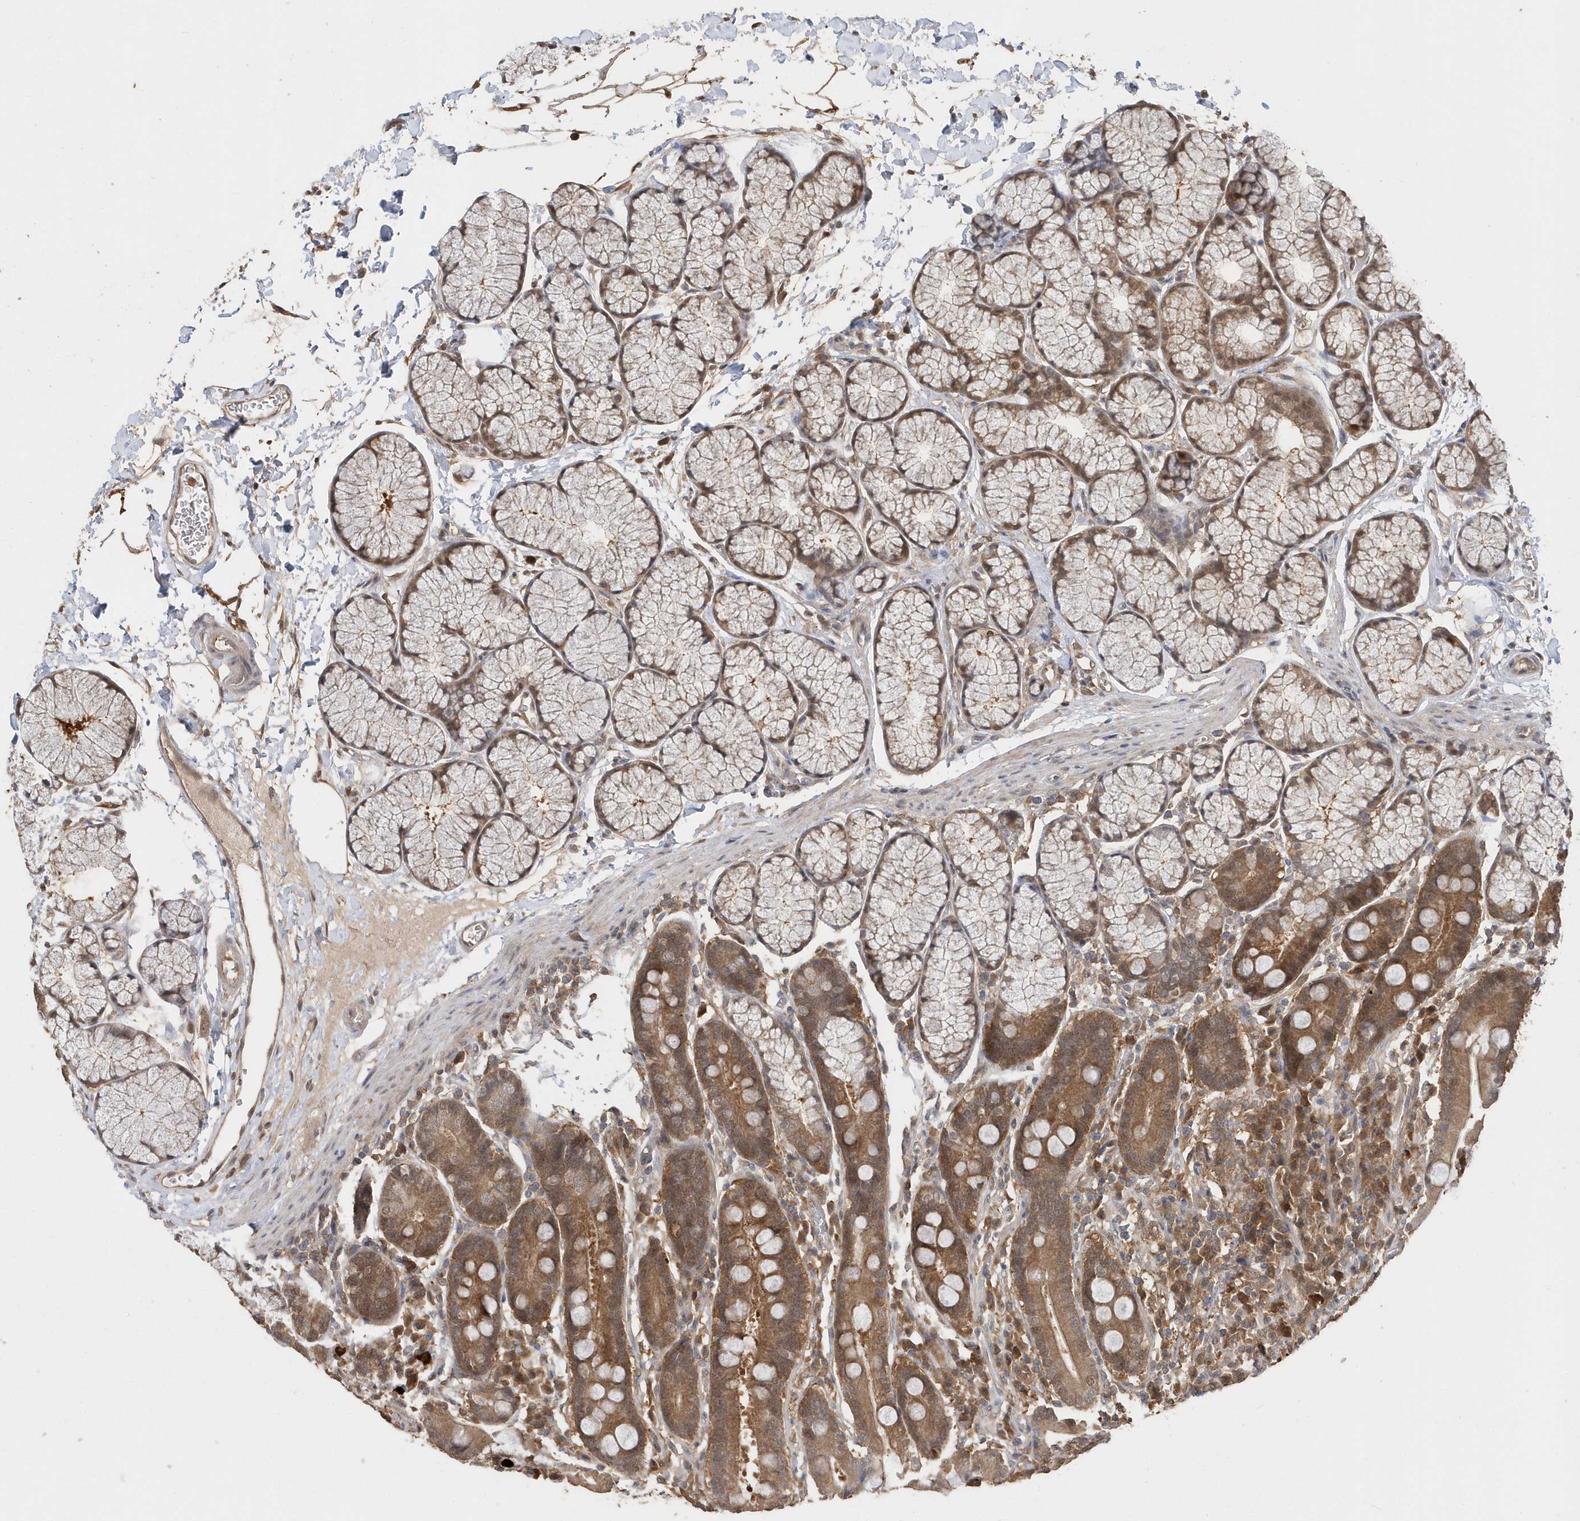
{"staining": {"intensity": "moderate", "quantity": ">75%", "location": "cytoplasmic/membranous"}, "tissue": "duodenum", "cell_type": "Glandular cells", "image_type": "normal", "snomed": [{"axis": "morphology", "description": "Normal tissue, NOS"}, {"axis": "topography", "description": "Duodenum"}], "caption": "DAB immunohistochemical staining of unremarkable human duodenum reveals moderate cytoplasmic/membranous protein expression in about >75% of glandular cells. (DAB (3,3'-diaminobenzidine) IHC with brightfield microscopy, high magnification).", "gene": "RPEL1", "patient": {"sex": "male", "age": 35}}